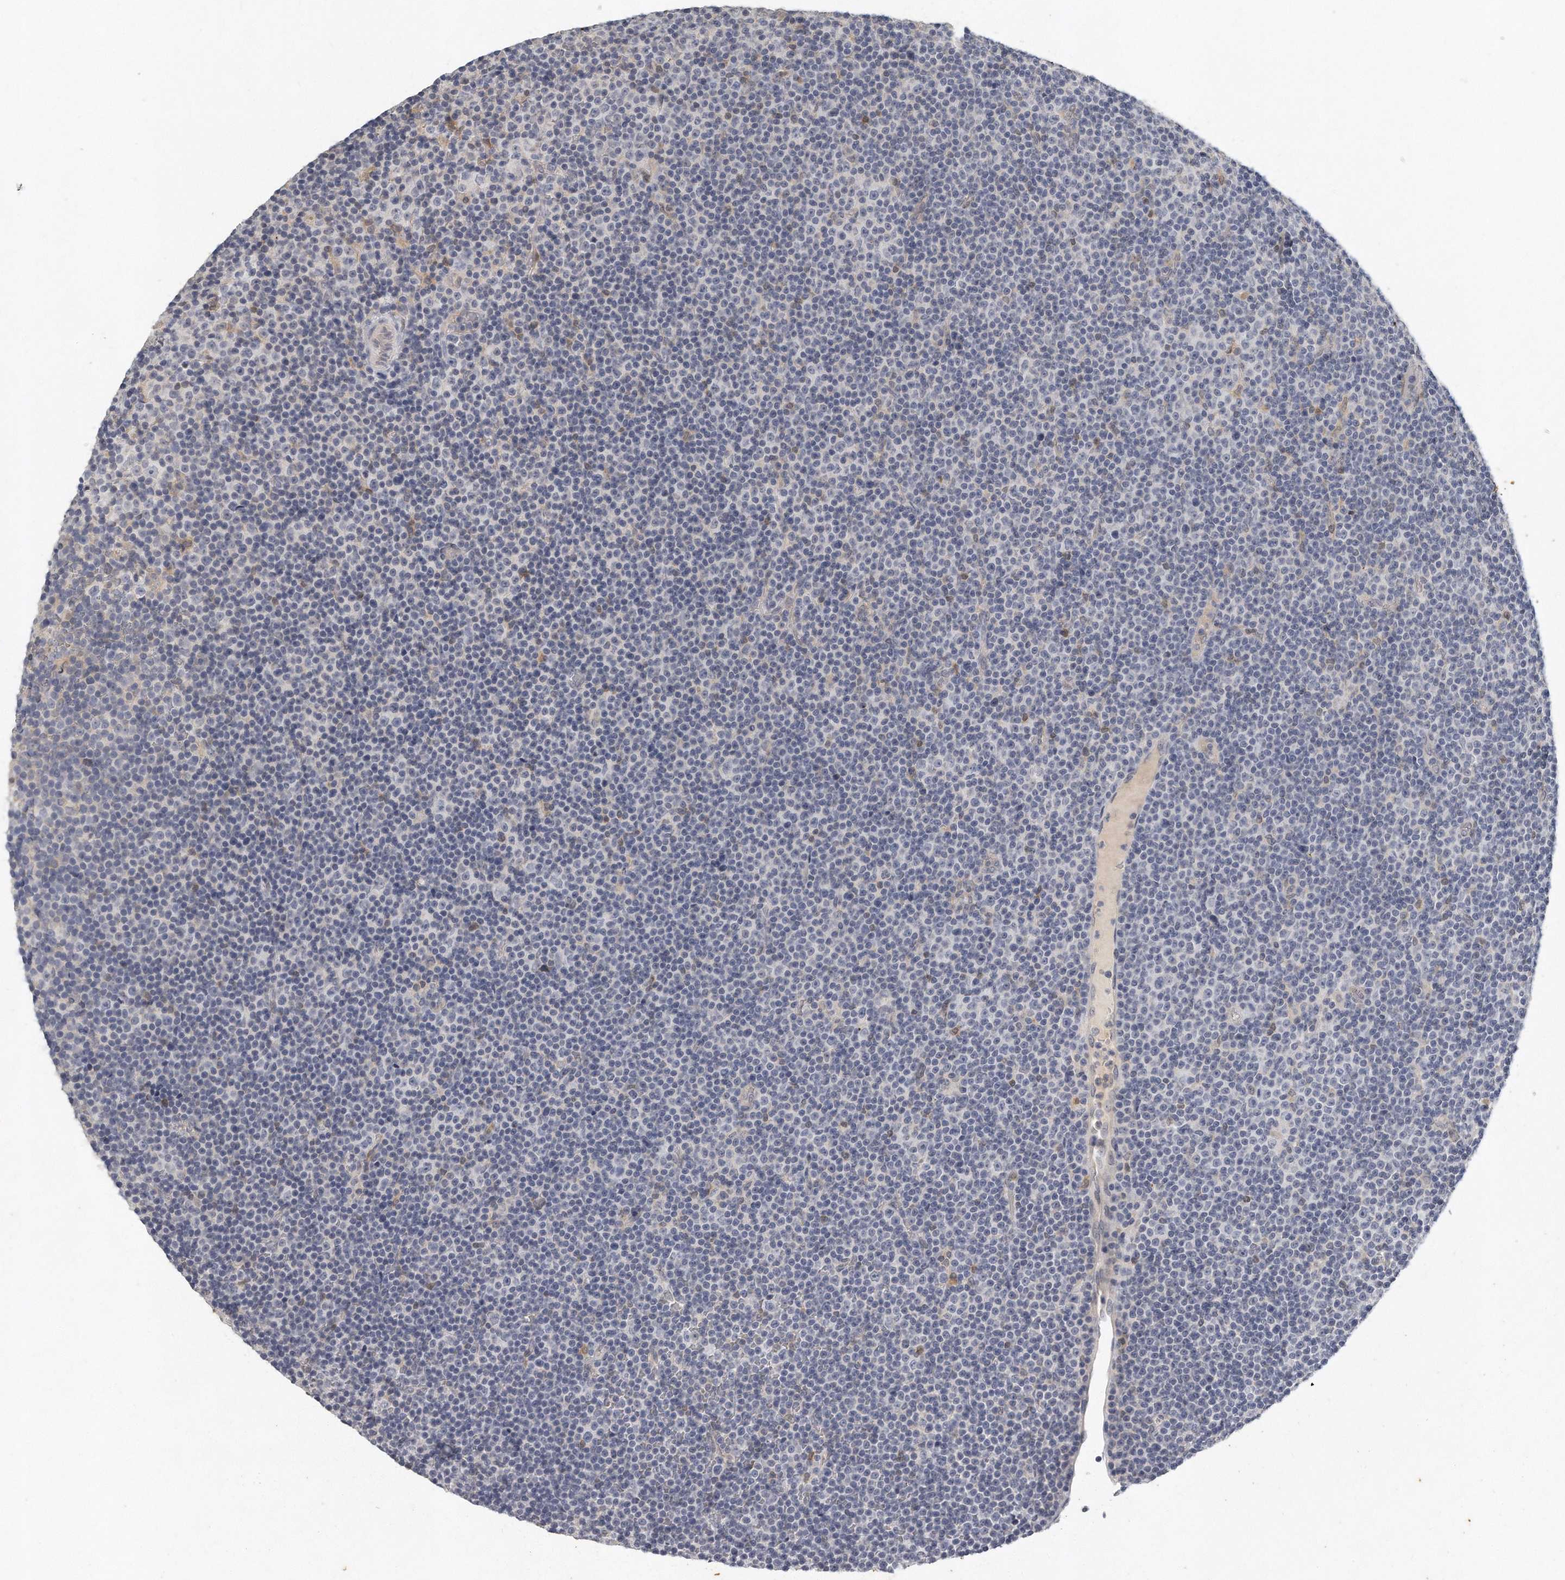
{"staining": {"intensity": "negative", "quantity": "none", "location": "none"}, "tissue": "lymphoma", "cell_type": "Tumor cells", "image_type": "cancer", "snomed": [{"axis": "morphology", "description": "Malignant lymphoma, non-Hodgkin's type, Low grade"}, {"axis": "topography", "description": "Lymph node"}], "caption": "This is an immunohistochemistry (IHC) histopathology image of human malignant lymphoma, non-Hodgkin's type (low-grade). There is no positivity in tumor cells.", "gene": "CAMK1", "patient": {"sex": "female", "age": 67}}